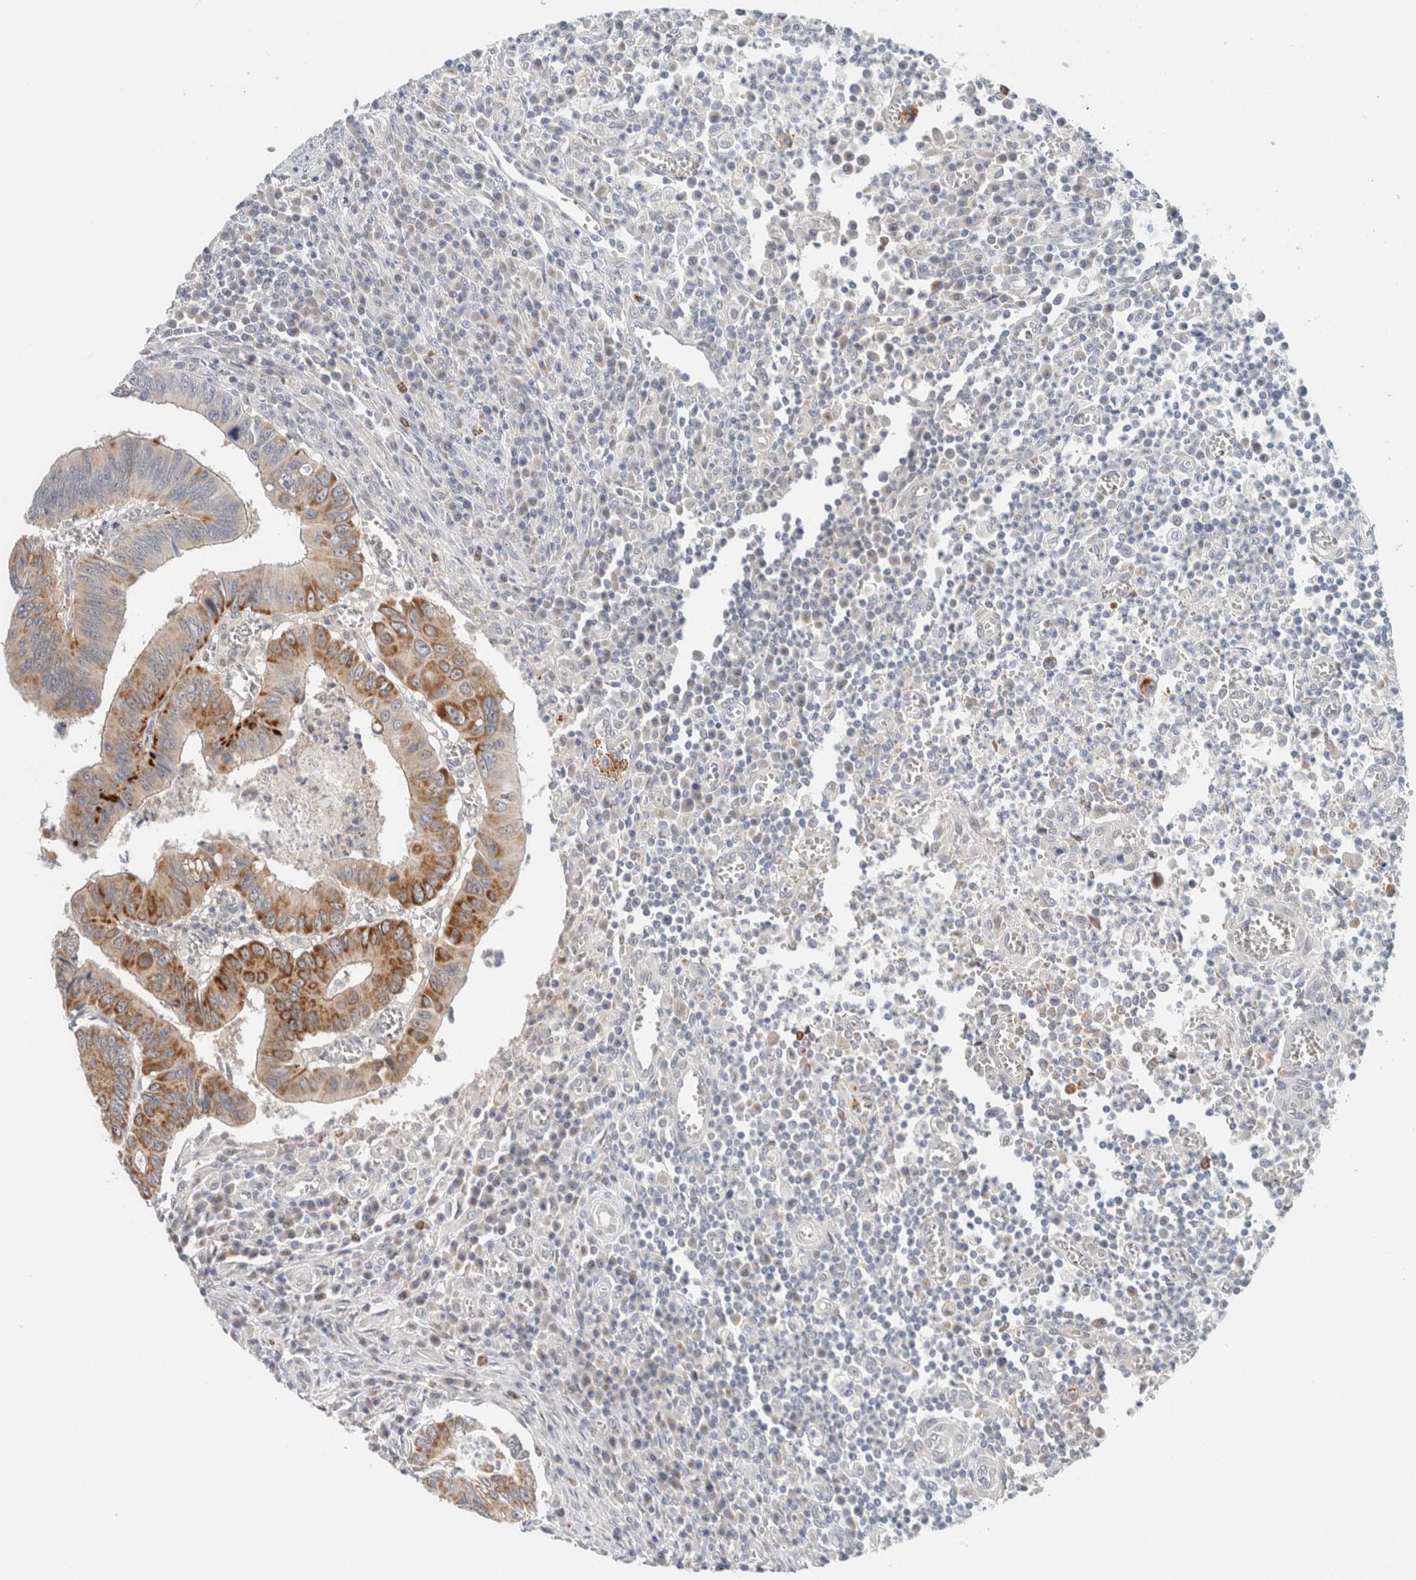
{"staining": {"intensity": "moderate", "quantity": "25%-75%", "location": "cytoplasmic/membranous"}, "tissue": "colorectal cancer", "cell_type": "Tumor cells", "image_type": "cancer", "snomed": [{"axis": "morphology", "description": "Inflammation, NOS"}, {"axis": "morphology", "description": "Adenocarcinoma, NOS"}, {"axis": "topography", "description": "Colon"}], "caption": "Immunohistochemical staining of colorectal cancer (adenocarcinoma) displays moderate cytoplasmic/membranous protein positivity in approximately 25%-75% of tumor cells. Using DAB (3,3'-diaminobenzidine) (brown) and hematoxylin (blue) stains, captured at high magnification using brightfield microscopy.", "gene": "CRAT", "patient": {"sex": "male", "age": 72}}